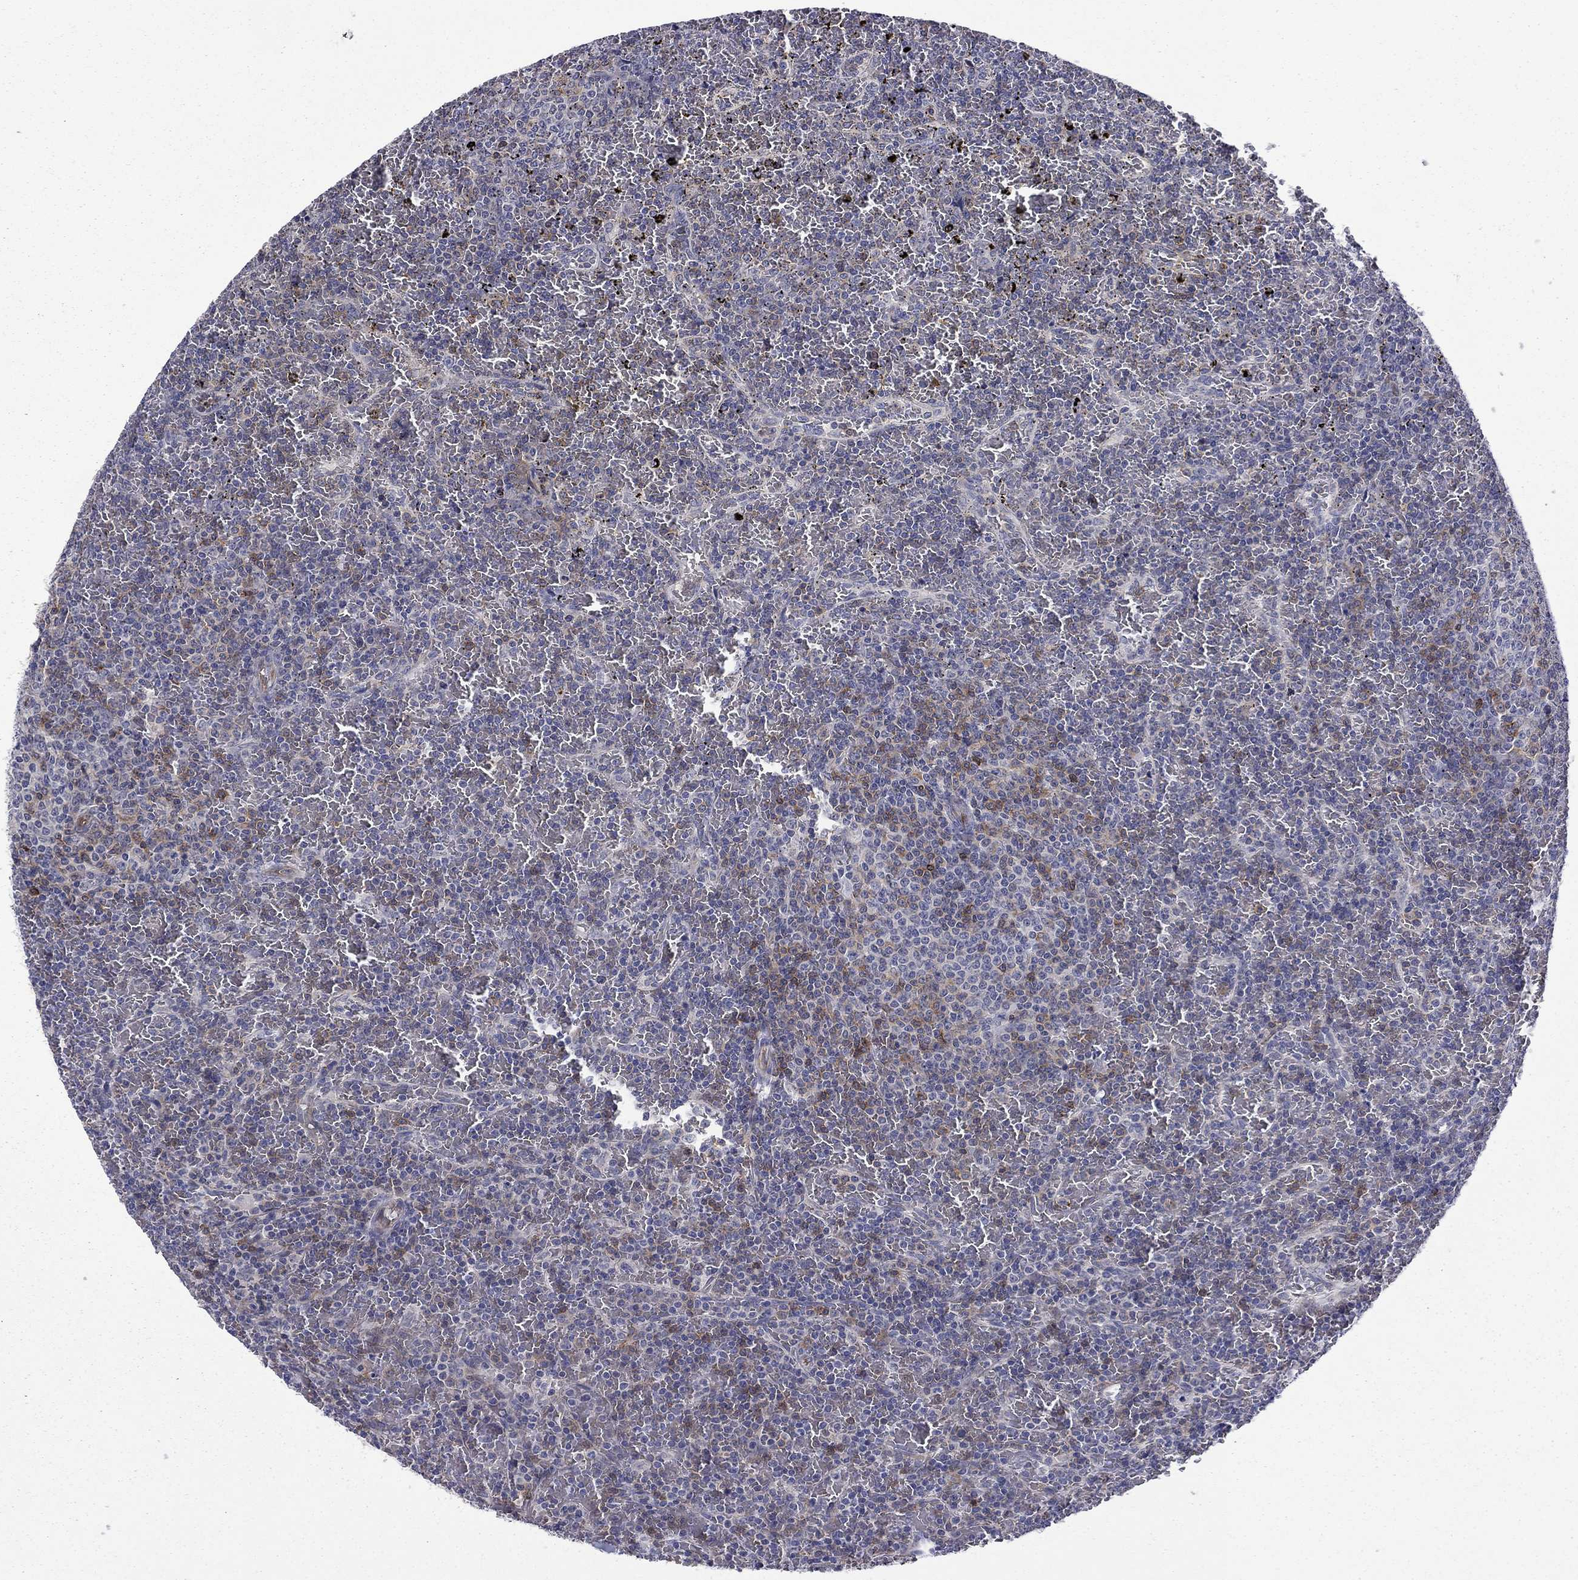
{"staining": {"intensity": "moderate", "quantity": "<25%", "location": "cytoplasmic/membranous"}, "tissue": "lymphoma", "cell_type": "Tumor cells", "image_type": "cancer", "snomed": [{"axis": "morphology", "description": "Malignant lymphoma, non-Hodgkin's type, Low grade"}, {"axis": "topography", "description": "Spleen"}], "caption": "About <25% of tumor cells in malignant lymphoma, non-Hodgkin's type (low-grade) exhibit moderate cytoplasmic/membranous protein expression as visualized by brown immunohistochemical staining.", "gene": "LMO7", "patient": {"sex": "female", "age": 77}}